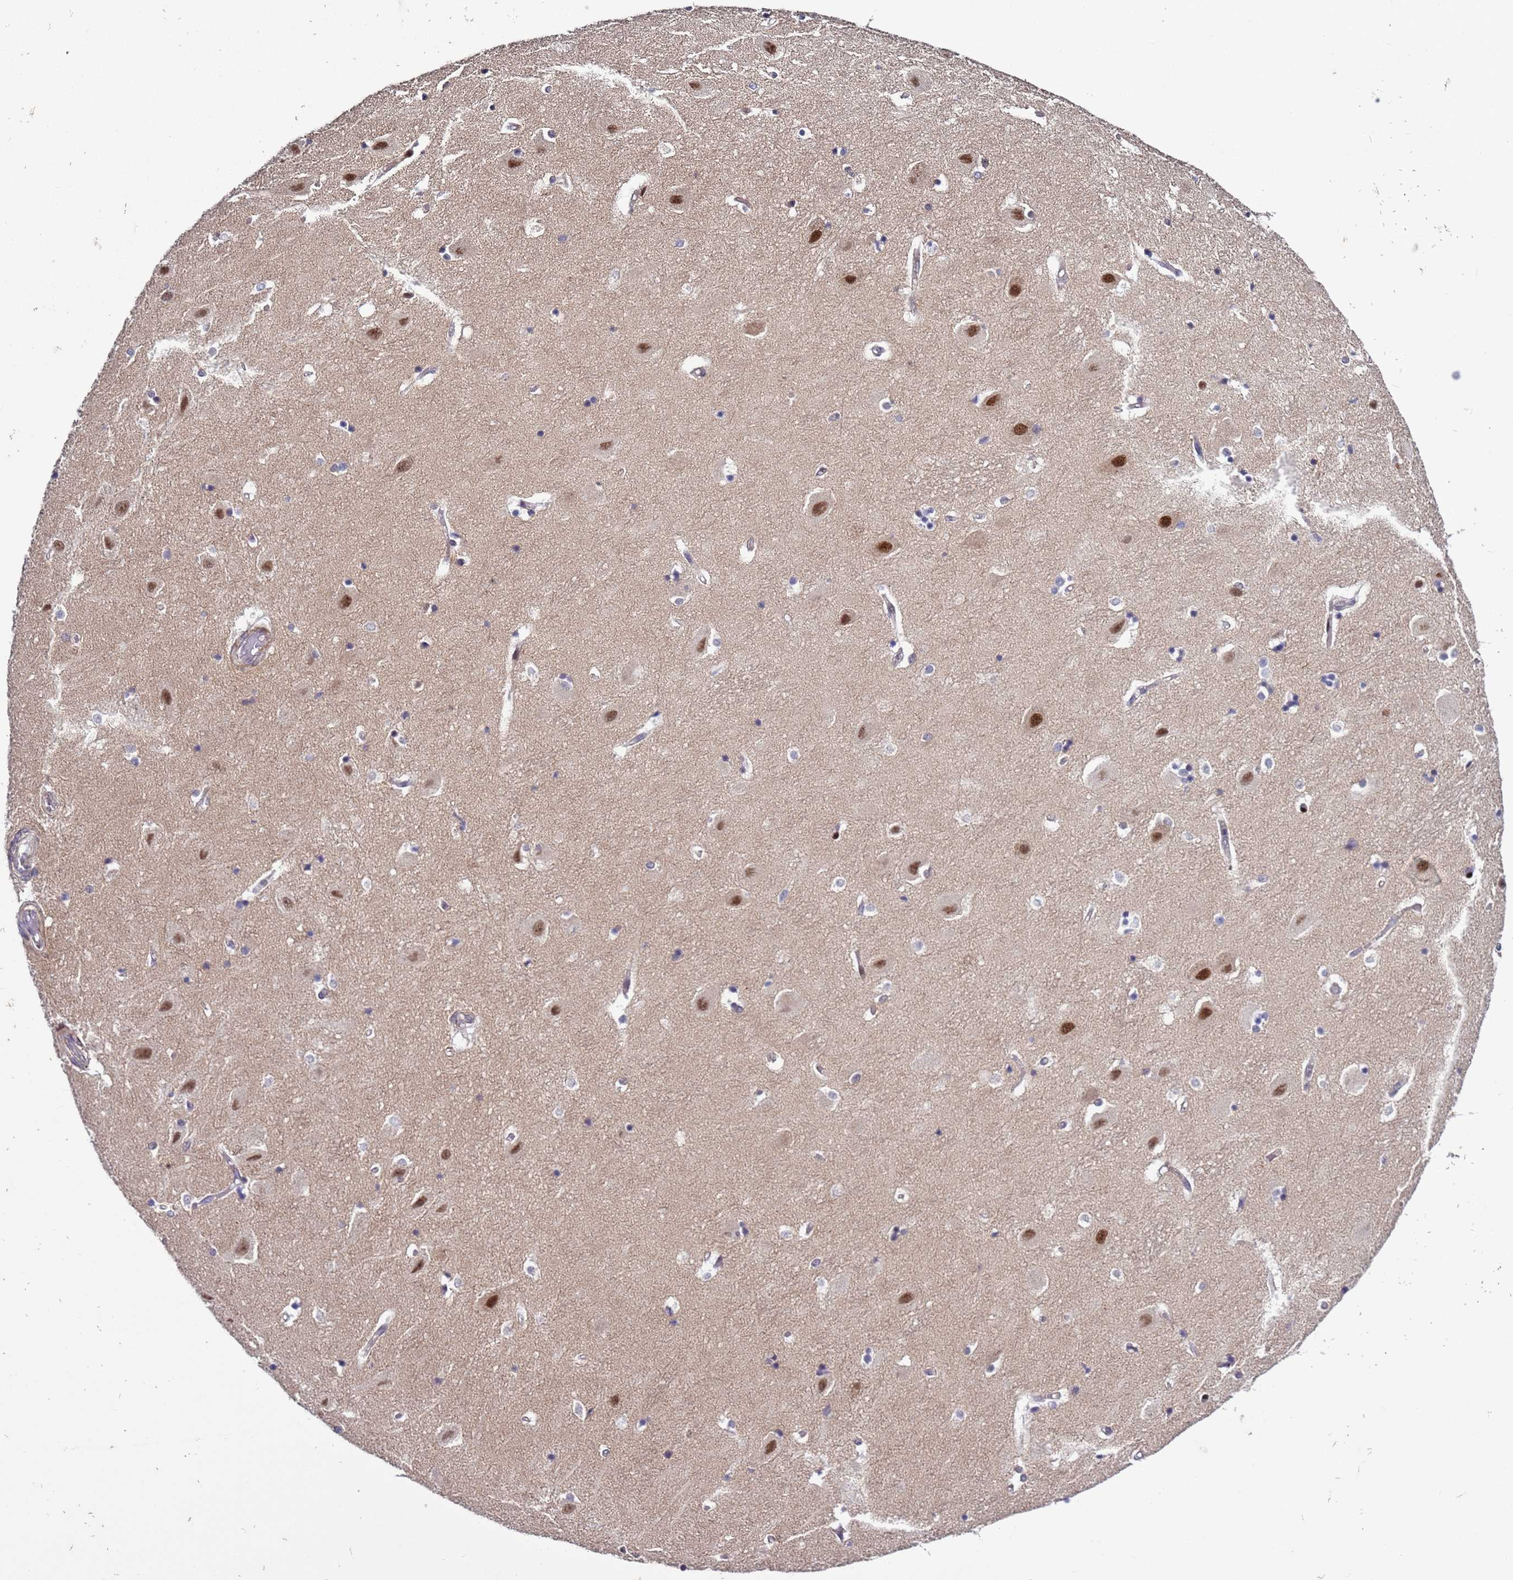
{"staining": {"intensity": "negative", "quantity": "none", "location": "none"}, "tissue": "hippocampus", "cell_type": "Glial cells", "image_type": "normal", "snomed": [{"axis": "morphology", "description": "Normal tissue, NOS"}, {"axis": "topography", "description": "Hippocampus"}], "caption": "DAB immunohistochemical staining of unremarkable human hippocampus shows no significant expression in glial cells.", "gene": "SHC3", "patient": {"sex": "female", "age": 52}}